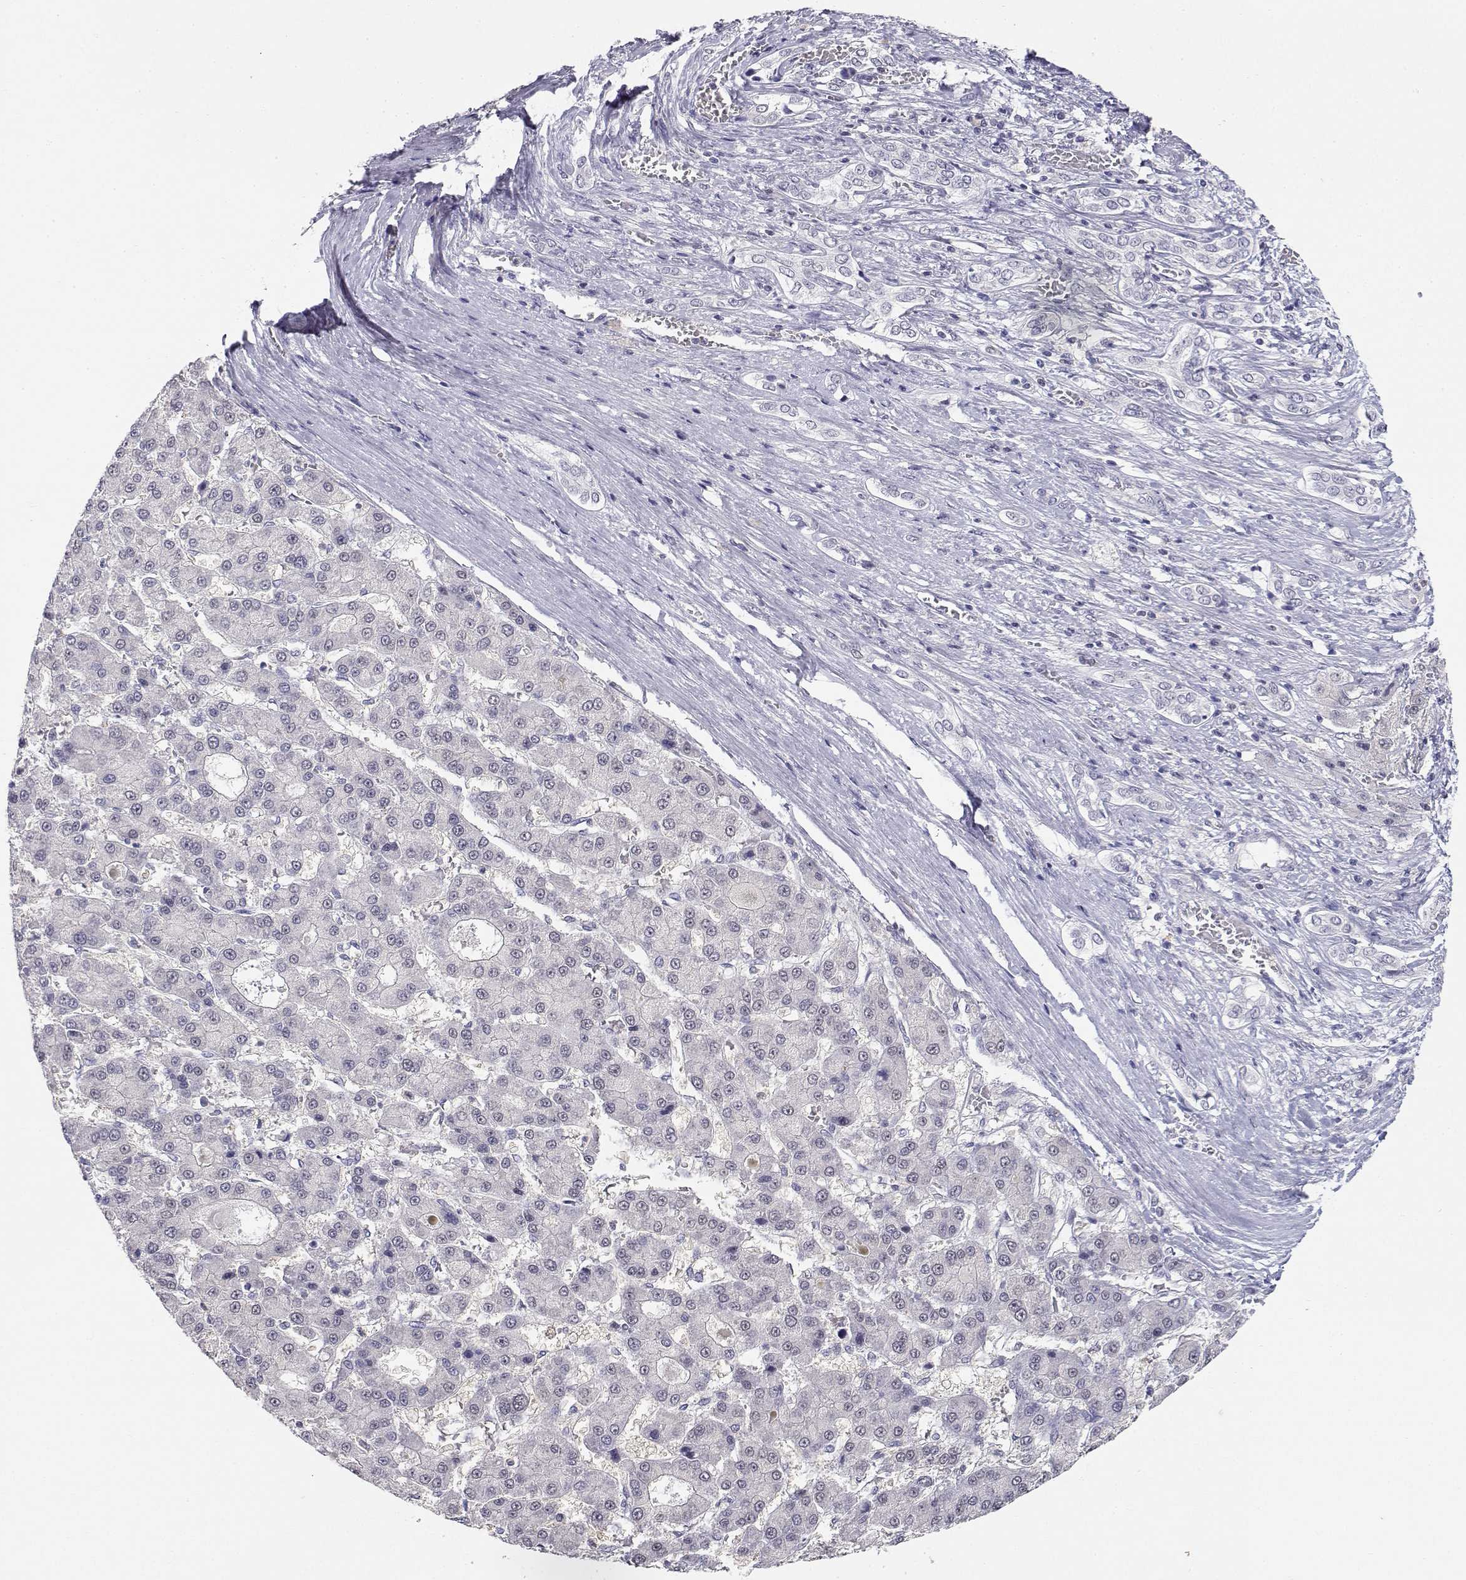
{"staining": {"intensity": "negative", "quantity": "none", "location": "none"}, "tissue": "liver cancer", "cell_type": "Tumor cells", "image_type": "cancer", "snomed": [{"axis": "morphology", "description": "Carcinoma, Hepatocellular, NOS"}, {"axis": "topography", "description": "Liver"}], "caption": "DAB (3,3'-diaminobenzidine) immunohistochemical staining of liver cancer (hepatocellular carcinoma) demonstrates no significant positivity in tumor cells.", "gene": "ADA", "patient": {"sex": "male", "age": 70}}